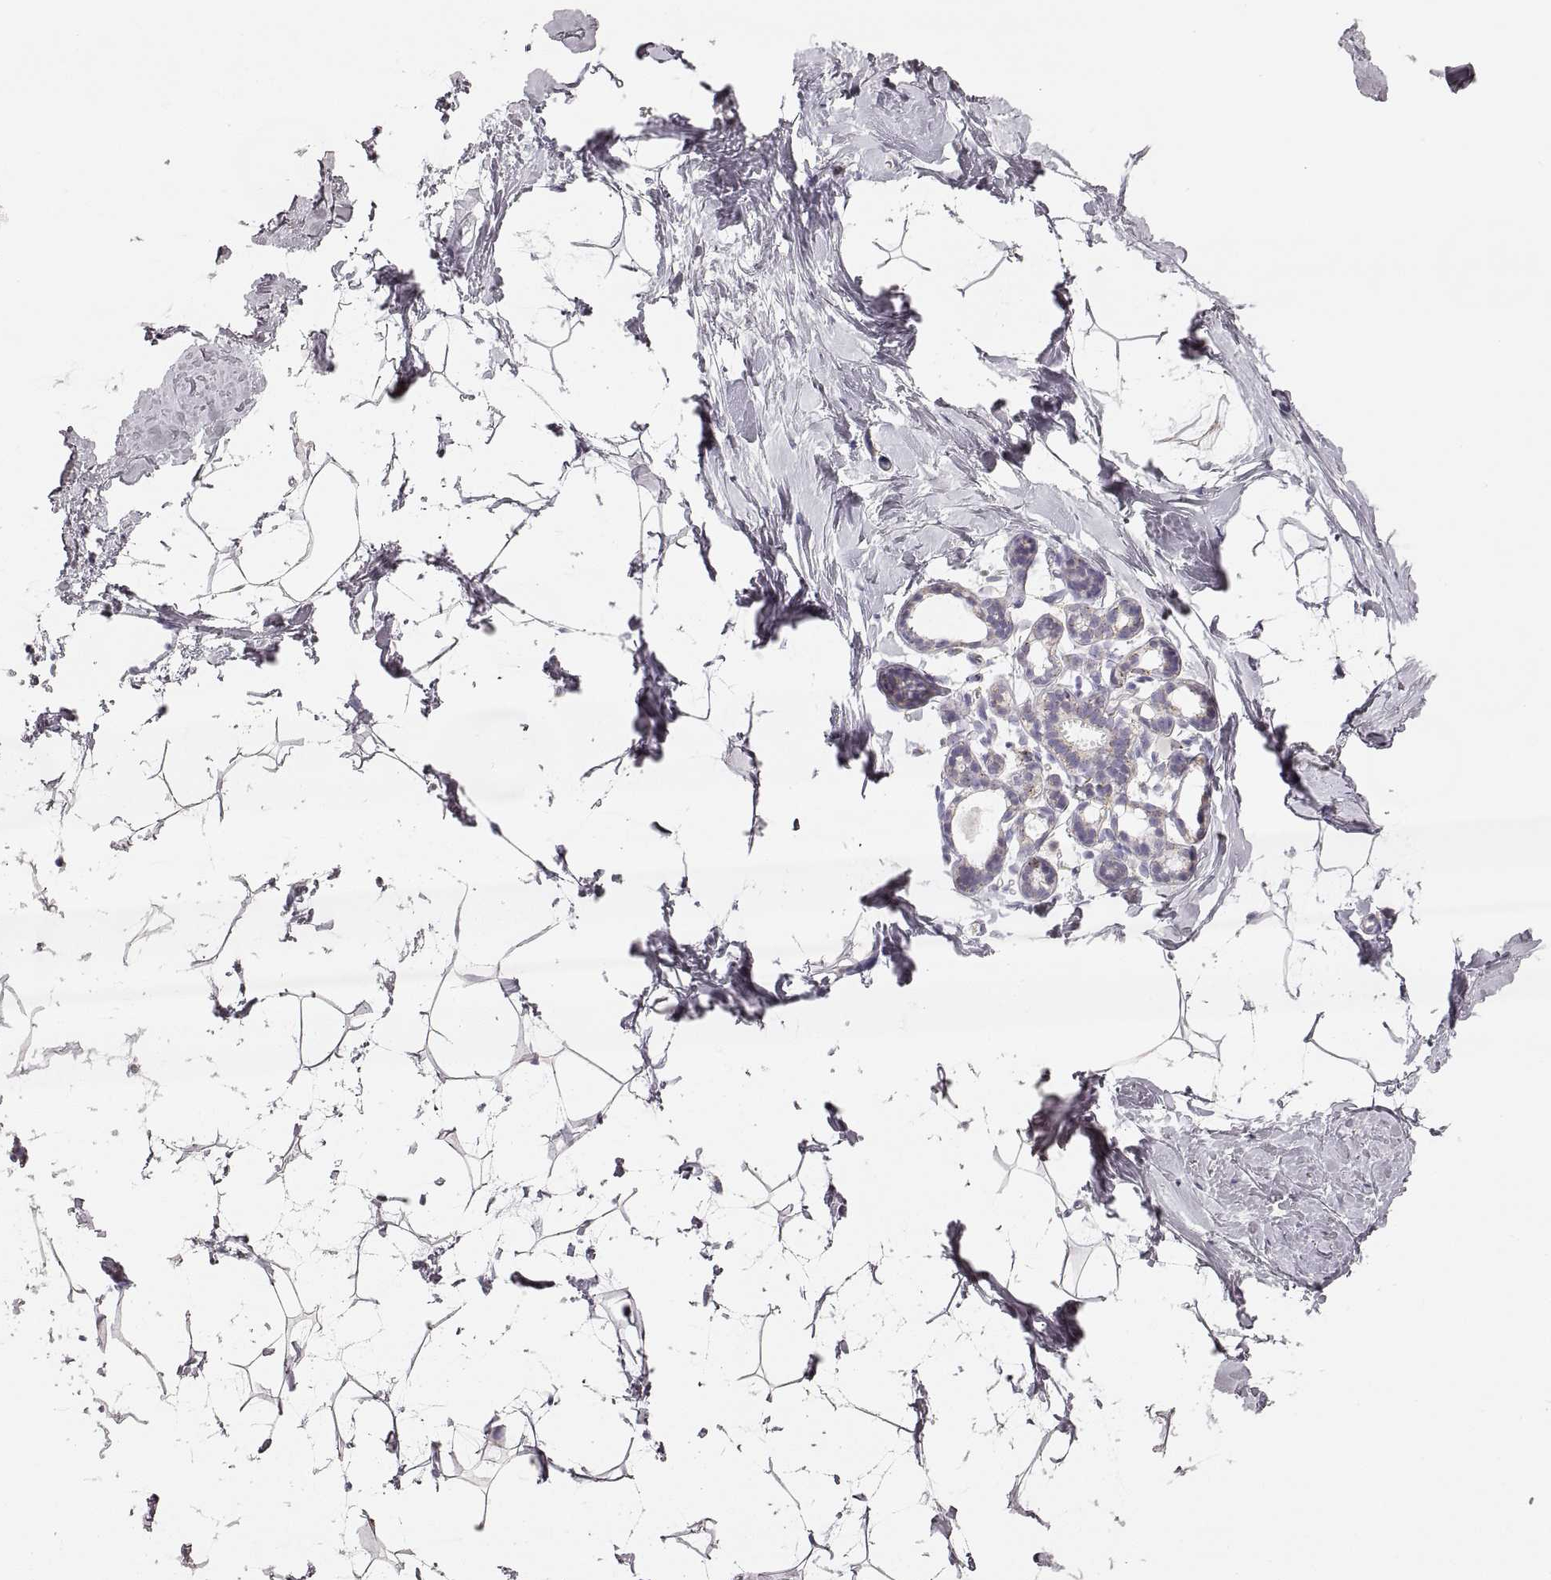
{"staining": {"intensity": "negative", "quantity": "none", "location": "none"}, "tissue": "breast", "cell_type": "Adipocytes", "image_type": "normal", "snomed": [{"axis": "morphology", "description": "Normal tissue, NOS"}, {"axis": "topography", "description": "Breast"}], "caption": "An immunohistochemistry micrograph of normal breast is shown. There is no staining in adipocytes of breast. The staining is performed using DAB (3,3'-diaminobenzidine) brown chromogen with nuclei counter-stained in using hematoxylin.", "gene": "RDH13", "patient": {"sex": "female", "age": 32}}